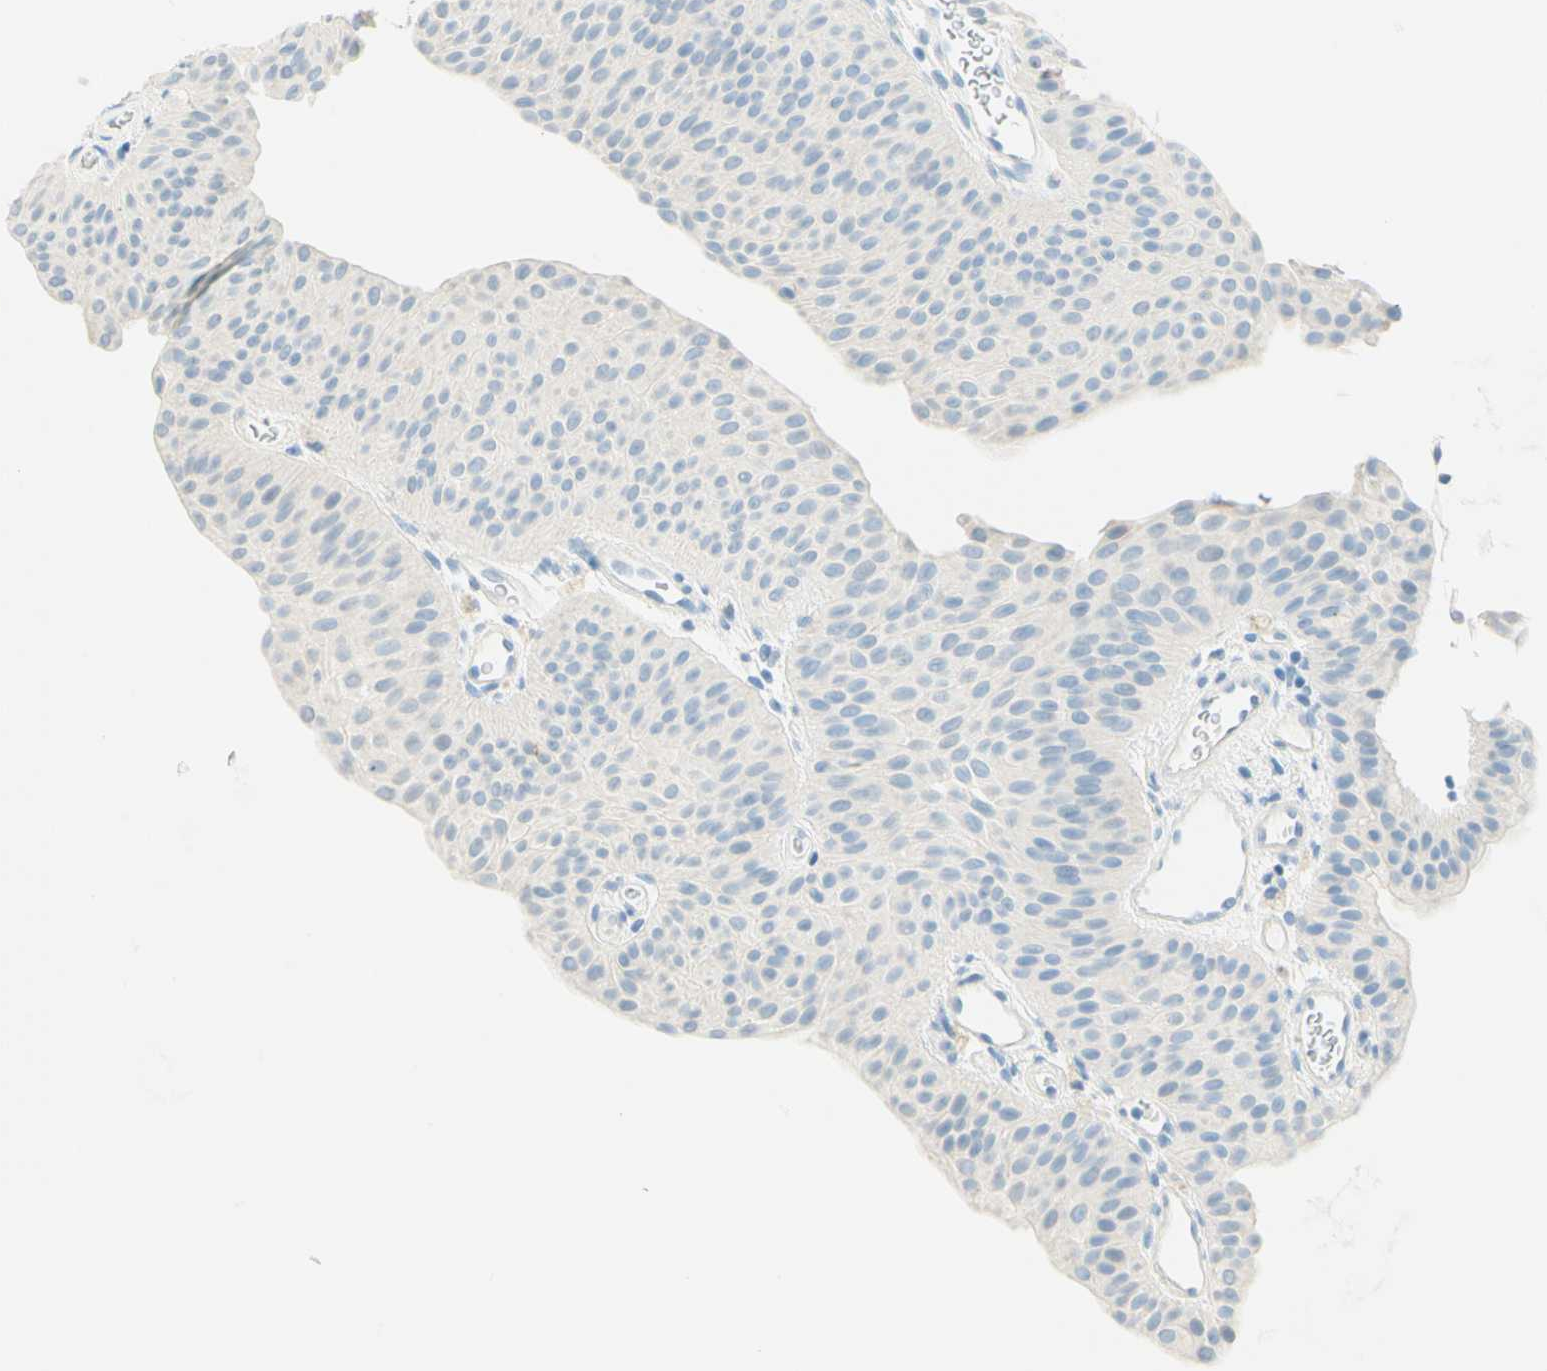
{"staining": {"intensity": "negative", "quantity": "none", "location": "none"}, "tissue": "urothelial cancer", "cell_type": "Tumor cells", "image_type": "cancer", "snomed": [{"axis": "morphology", "description": "Urothelial carcinoma, Low grade"}, {"axis": "topography", "description": "Urinary bladder"}], "caption": "This is an IHC image of human low-grade urothelial carcinoma. There is no positivity in tumor cells.", "gene": "TMEM132D", "patient": {"sex": "female", "age": 60}}